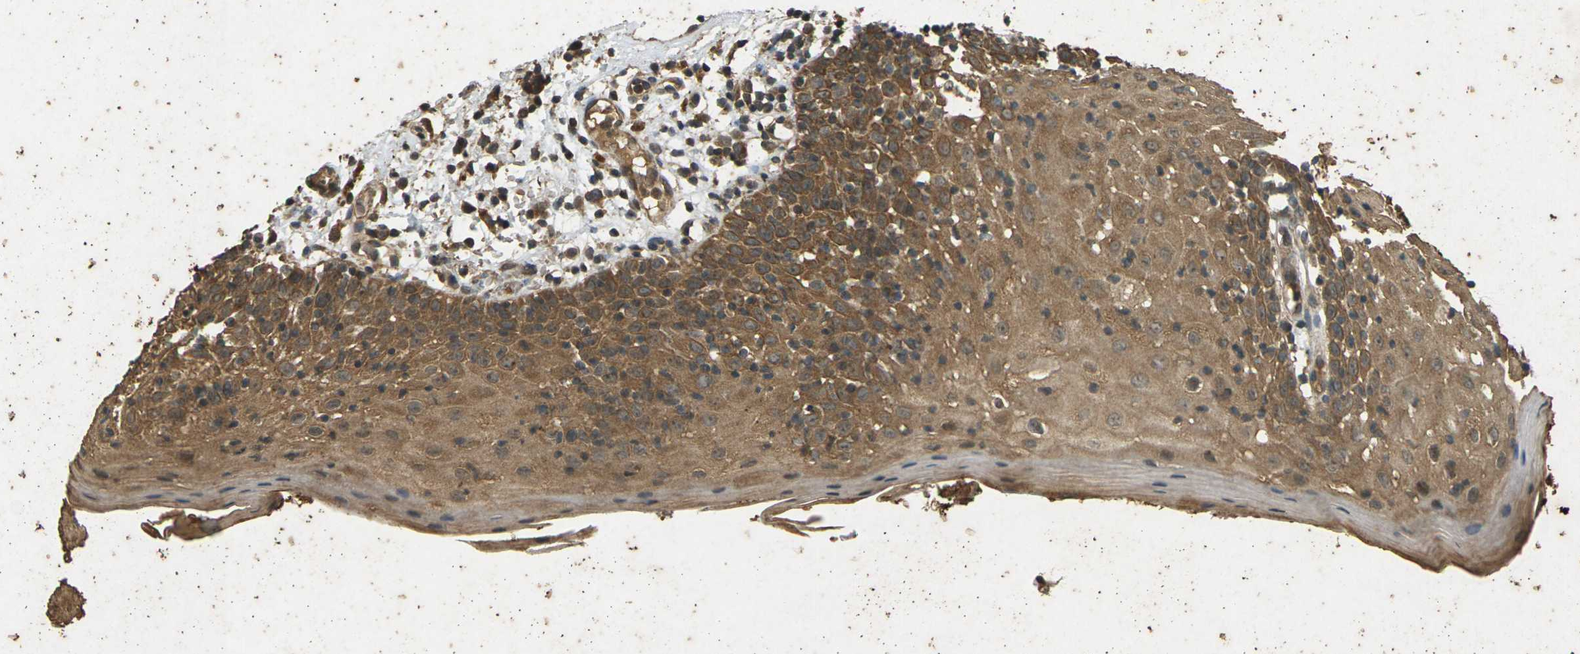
{"staining": {"intensity": "moderate", "quantity": ">75%", "location": "cytoplasmic/membranous"}, "tissue": "oral mucosa", "cell_type": "Squamous epithelial cells", "image_type": "normal", "snomed": [{"axis": "morphology", "description": "Normal tissue, NOS"}, {"axis": "morphology", "description": "Squamous cell carcinoma, NOS"}, {"axis": "topography", "description": "Skeletal muscle"}, {"axis": "topography", "description": "Oral tissue"}], "caption": "Squamous epithelial cells reveal medium levels of moderate cytoplasmic/membranous expression in approximately >75% of cells in benign human oral mucosa. (Brightfield microscopy of DAB IHC at high magnification).", "gene": "TAP1", "patient": {"sex": "male", "age": 71}}